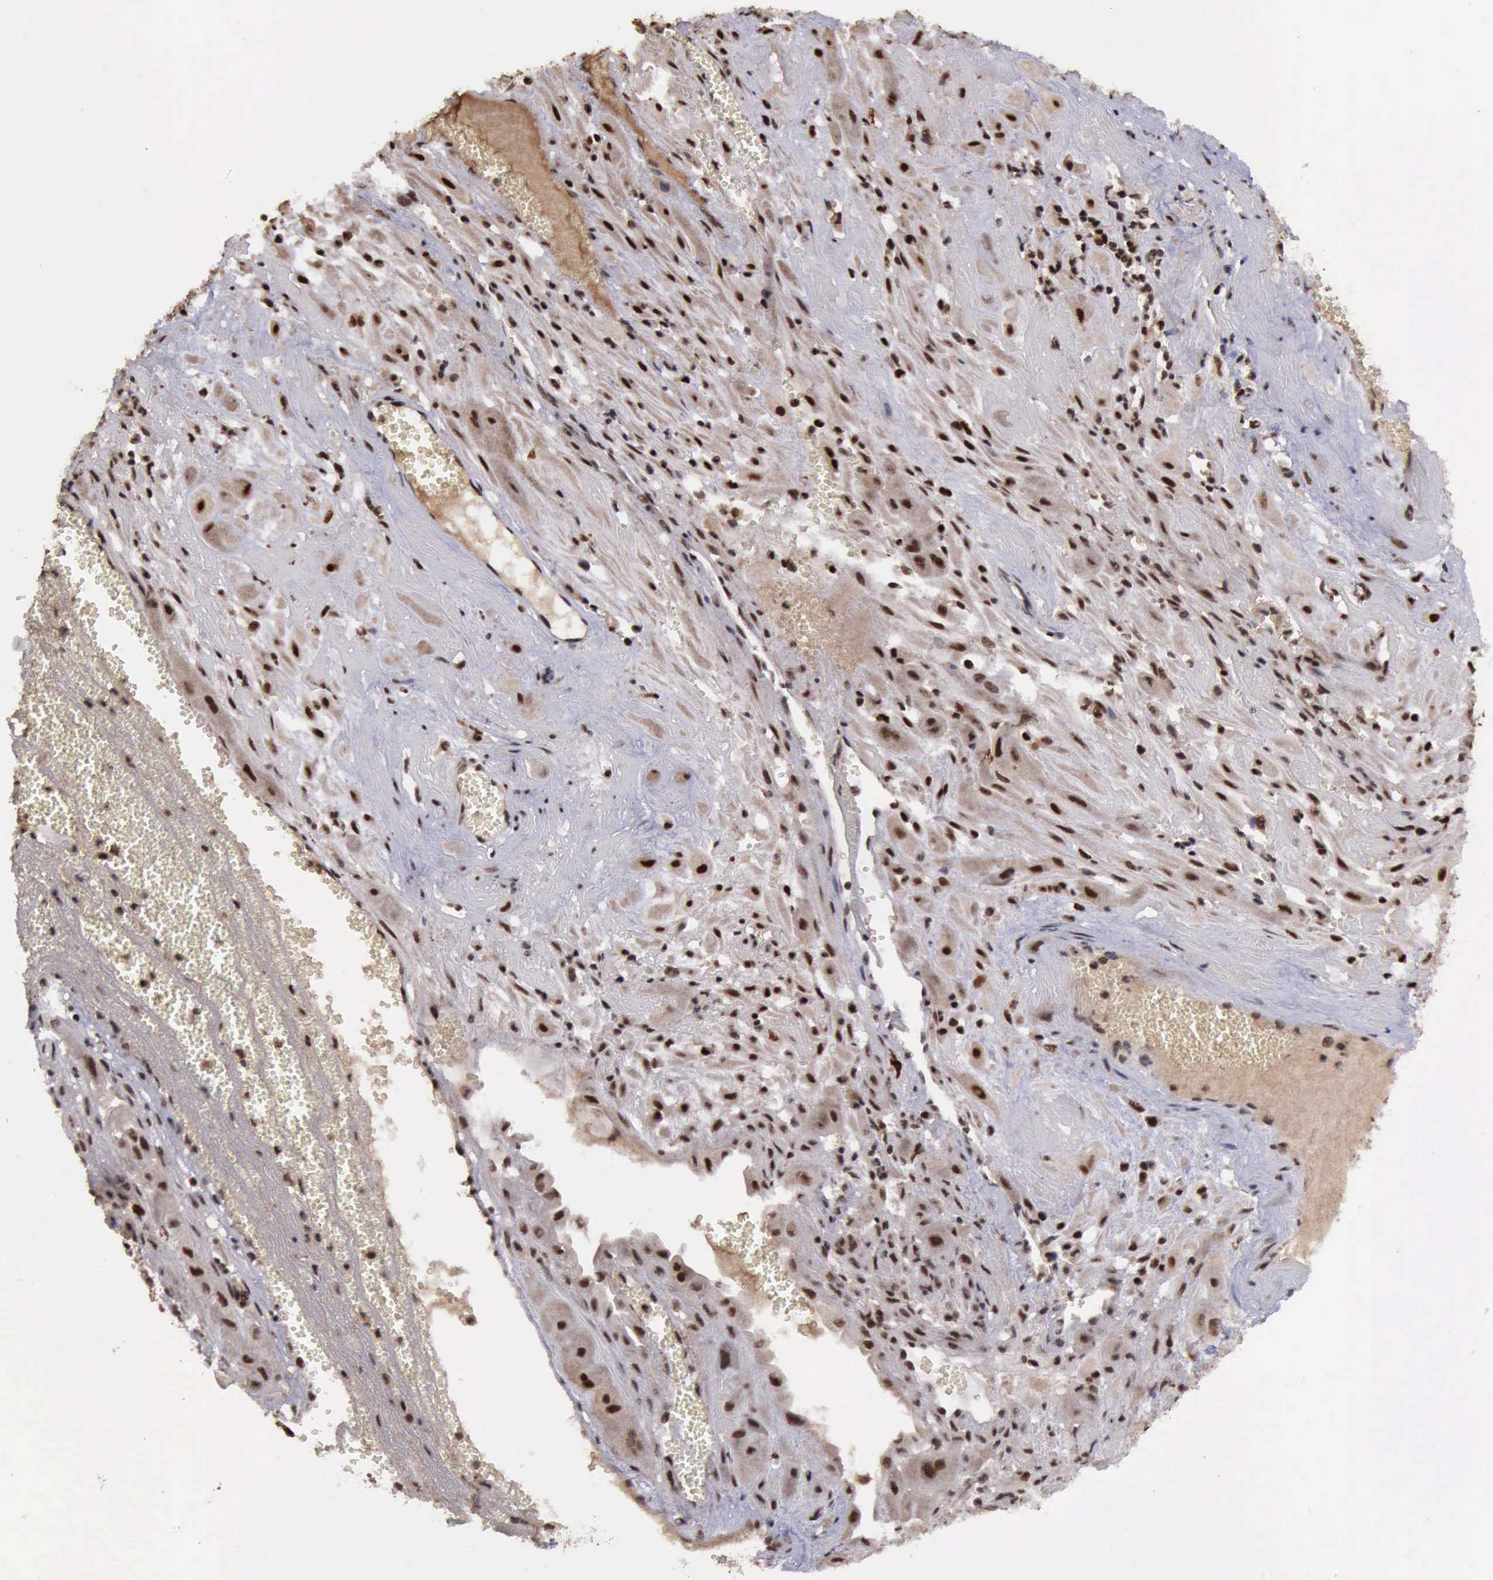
{"staining": {"intensity": "strong", "quantity": ">75%", "location": "cytoplasmic/membranous,nuclear"}, "tissue": "cervical cancer", "cell_type": "Tumor cells", "image_type": "cancer", "snomed": [{"axis": "morphology", "description": "Squamous cell carcinoma, NOS"}, {"axis": "topography", "description": "Cervix"}], "caption": "Human cervical squamous cell carcinoma stained with a brown dye reveals strong cytoplasmic/membranous and nuclear positive staining in about >75% of tumor cells.", "gene": "TRMT2A", "patient": {"sex": "female", "age": 34}}